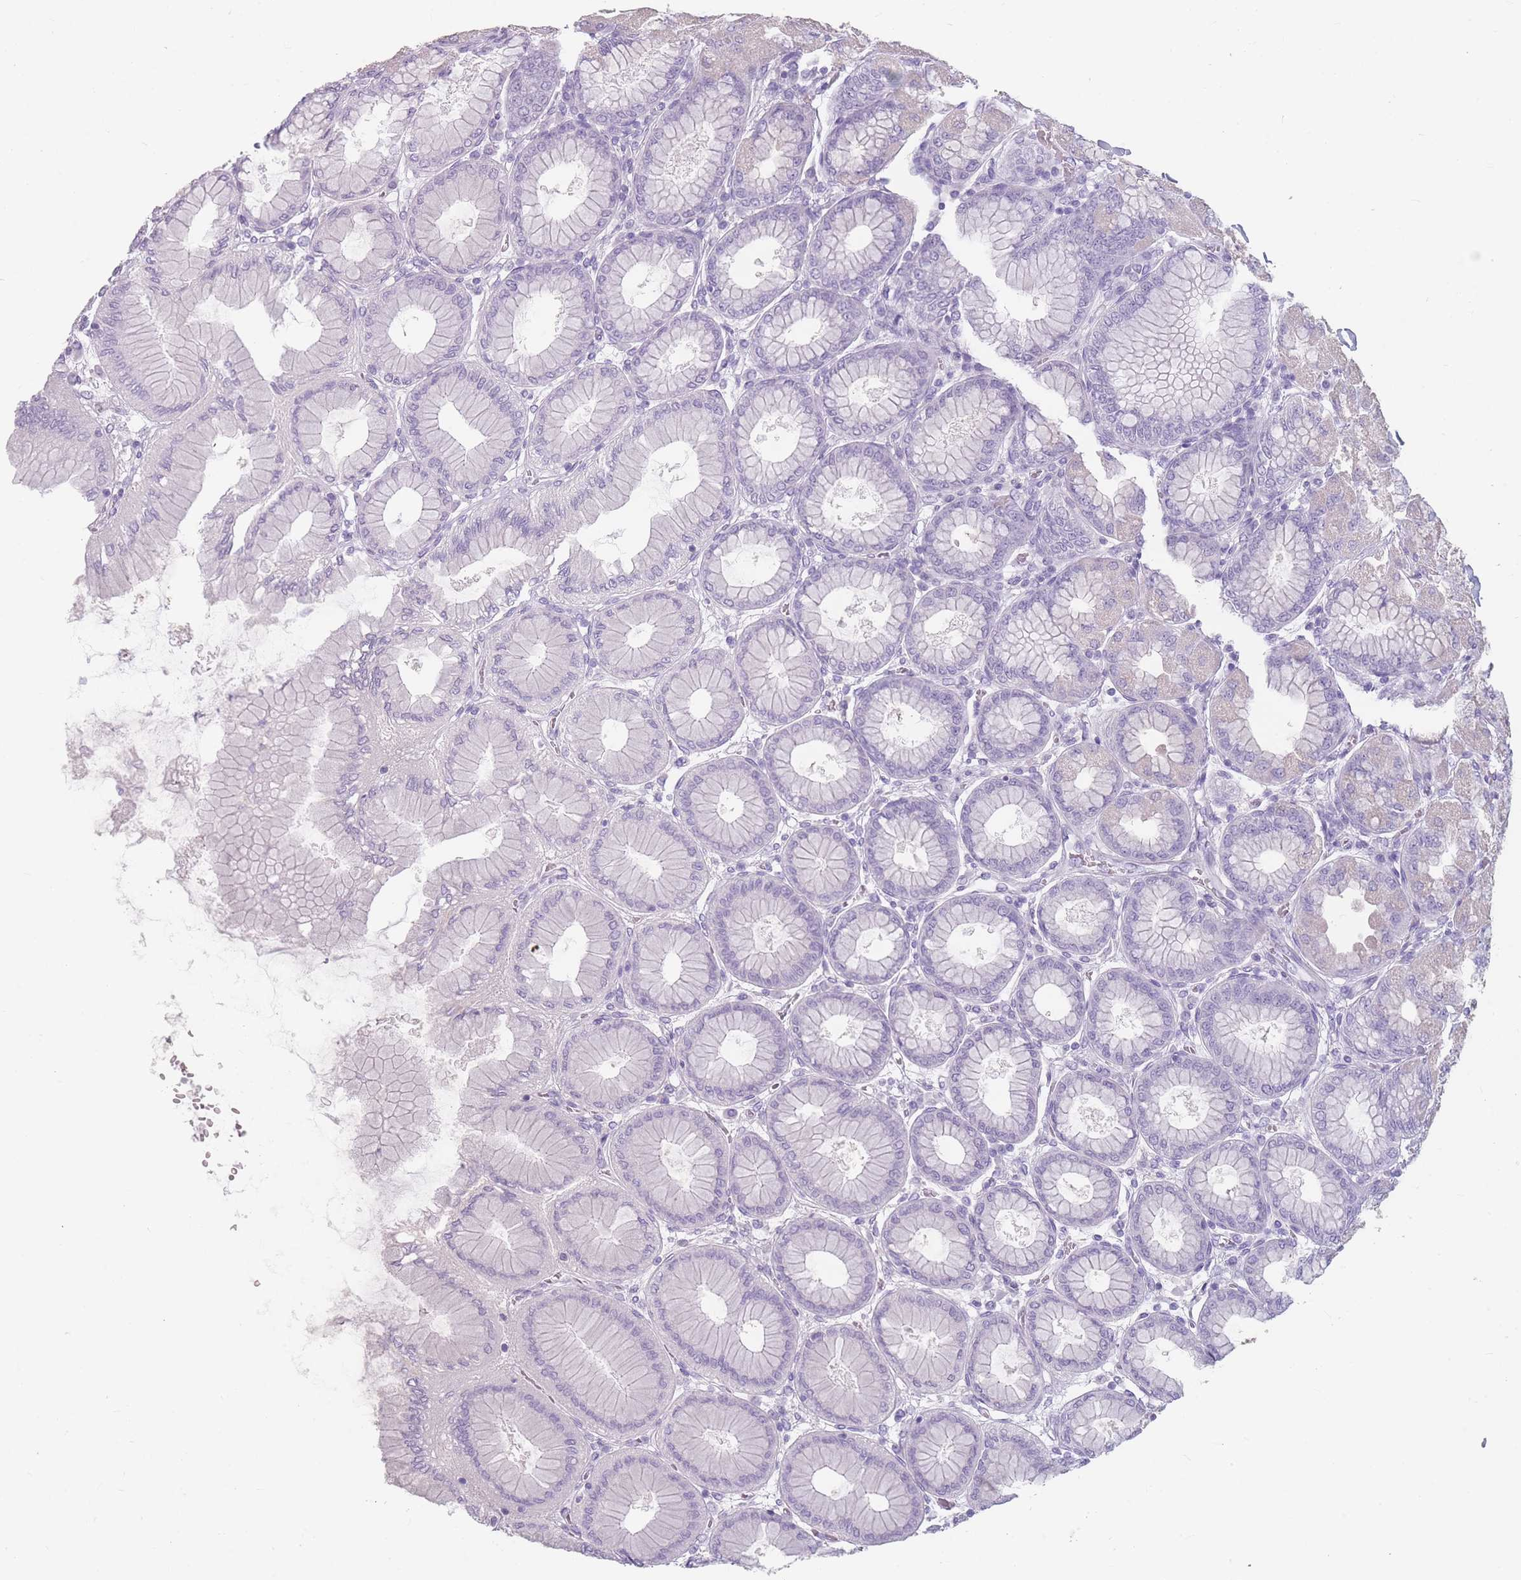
{"staining": {"intensity": "strong", "quantity": "<25%", "location": "cytoplasmic/membranous"}, "tissue": "stomach", "cell_type": "Glandular cells", "image_type": "normal", "snomed": [{"axis": "morphology", "description": "Normal tissue, NOS"}, {"axis": "topography", "description": "Stomach, upper"}], "caption": "Immunohistochemical staining of benign human stomach exhibits <25% levels of strong cytoplasmic/membranous protein staining in about <25% of glandular cells.", "gene": "CCNO", "patient": {"sex": "female", "age": 56}}